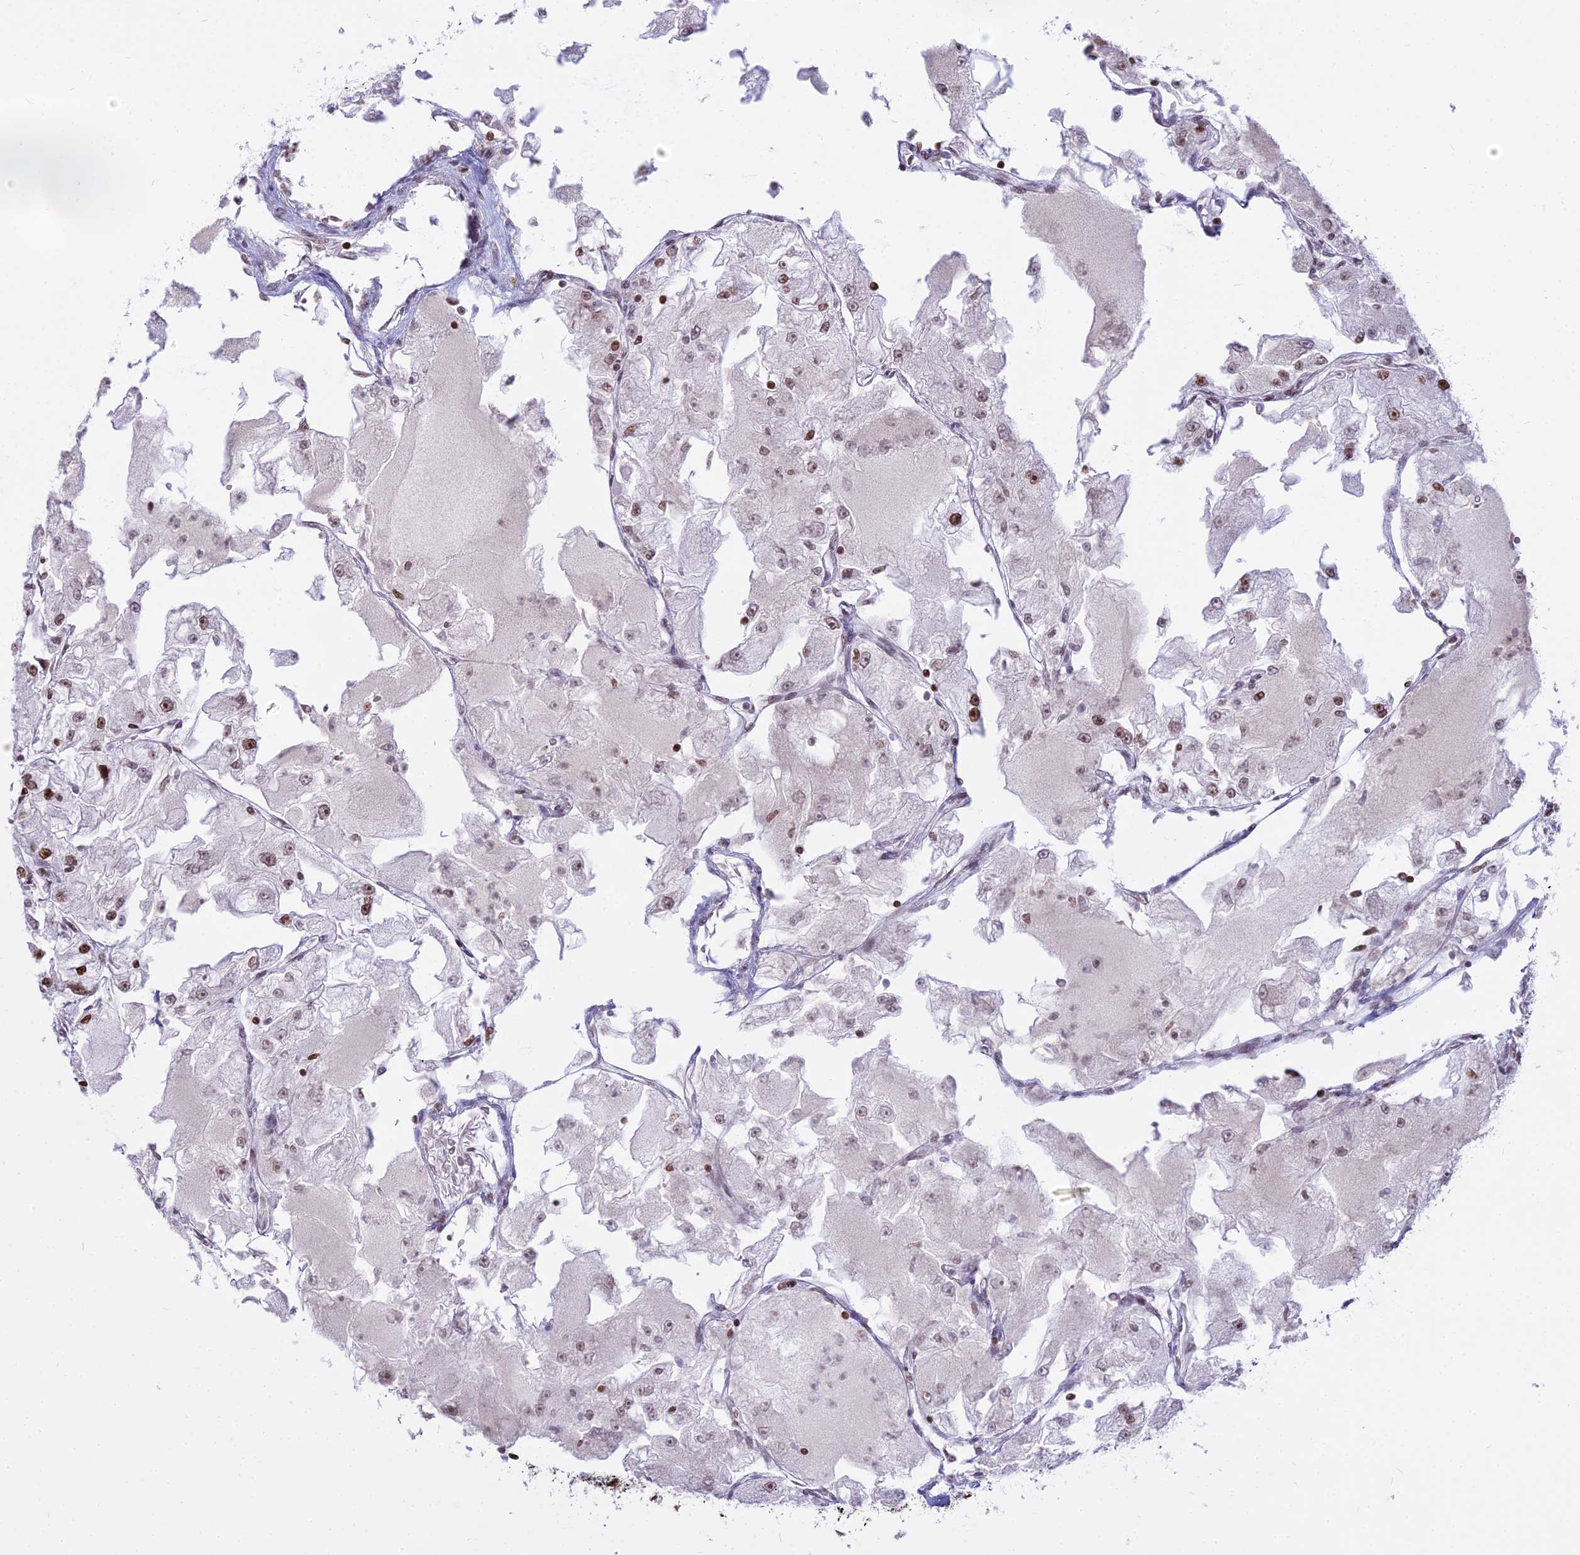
{"staining": {"intensity": "moderate", "quantity": "25%-75%", "location": "nuclear"}, "tissue": "renal cancer", "cell_type": "Tumor cells", "image_type": "cancer", "snomed": [{"axis": "morphology", "description": "Adenocarcinoma, NOS"}, {"axis": "topography", "description": "Kidney"}], "caption": "Tumor cells reveal medium levels of moderate nuclear expression in about 25%-75% of cells in renal cancer (adenocarcinoma).", "gene": "PARP1", "patient": {"sex": "female", "age": 72}}